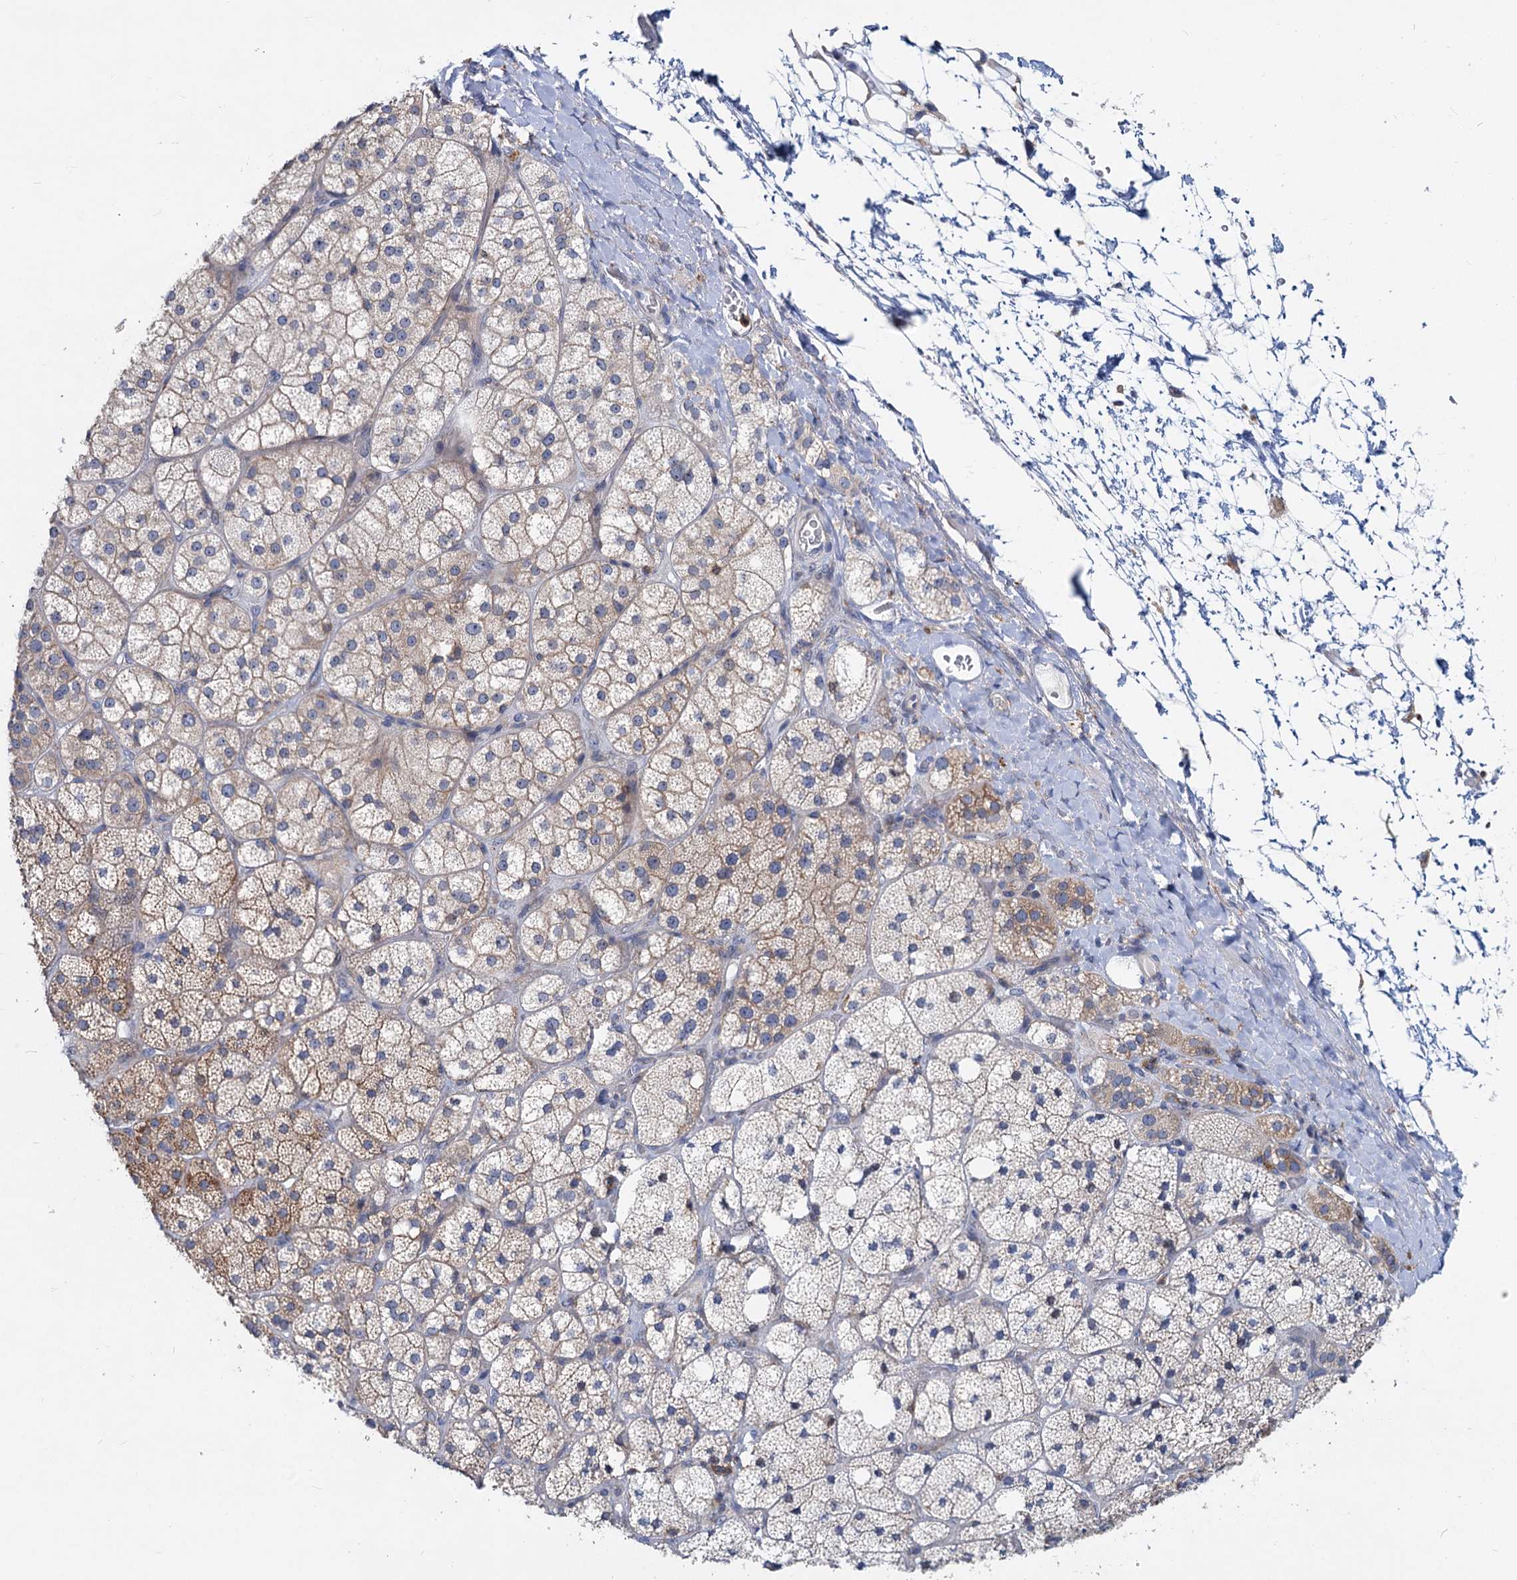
{"staining": {"intensity": "strong", "quantity": "25%-75%", "location": "cytoplasmic/membranous"}, "tissue": "adrenal gland", "cell_type": "Glandular cells", "image_type": "normal", "snomed": [{"axis": "morphology", "description": "Normal tissue, NOS"}, {"axis": "topography", "description": "Adrenal gland"}], "caption": "Glandular cells demonstrate strong cytoplasmic/membranous staining in about 25%-75% of cells in normal adrenal gland. The protein is stained brown, and the nuclei are stained in blue (DAB IHC with brightfield microscopy, high magnification).", "gene": "LRCH4", "patient": {"sex": "male", "age": 61}}